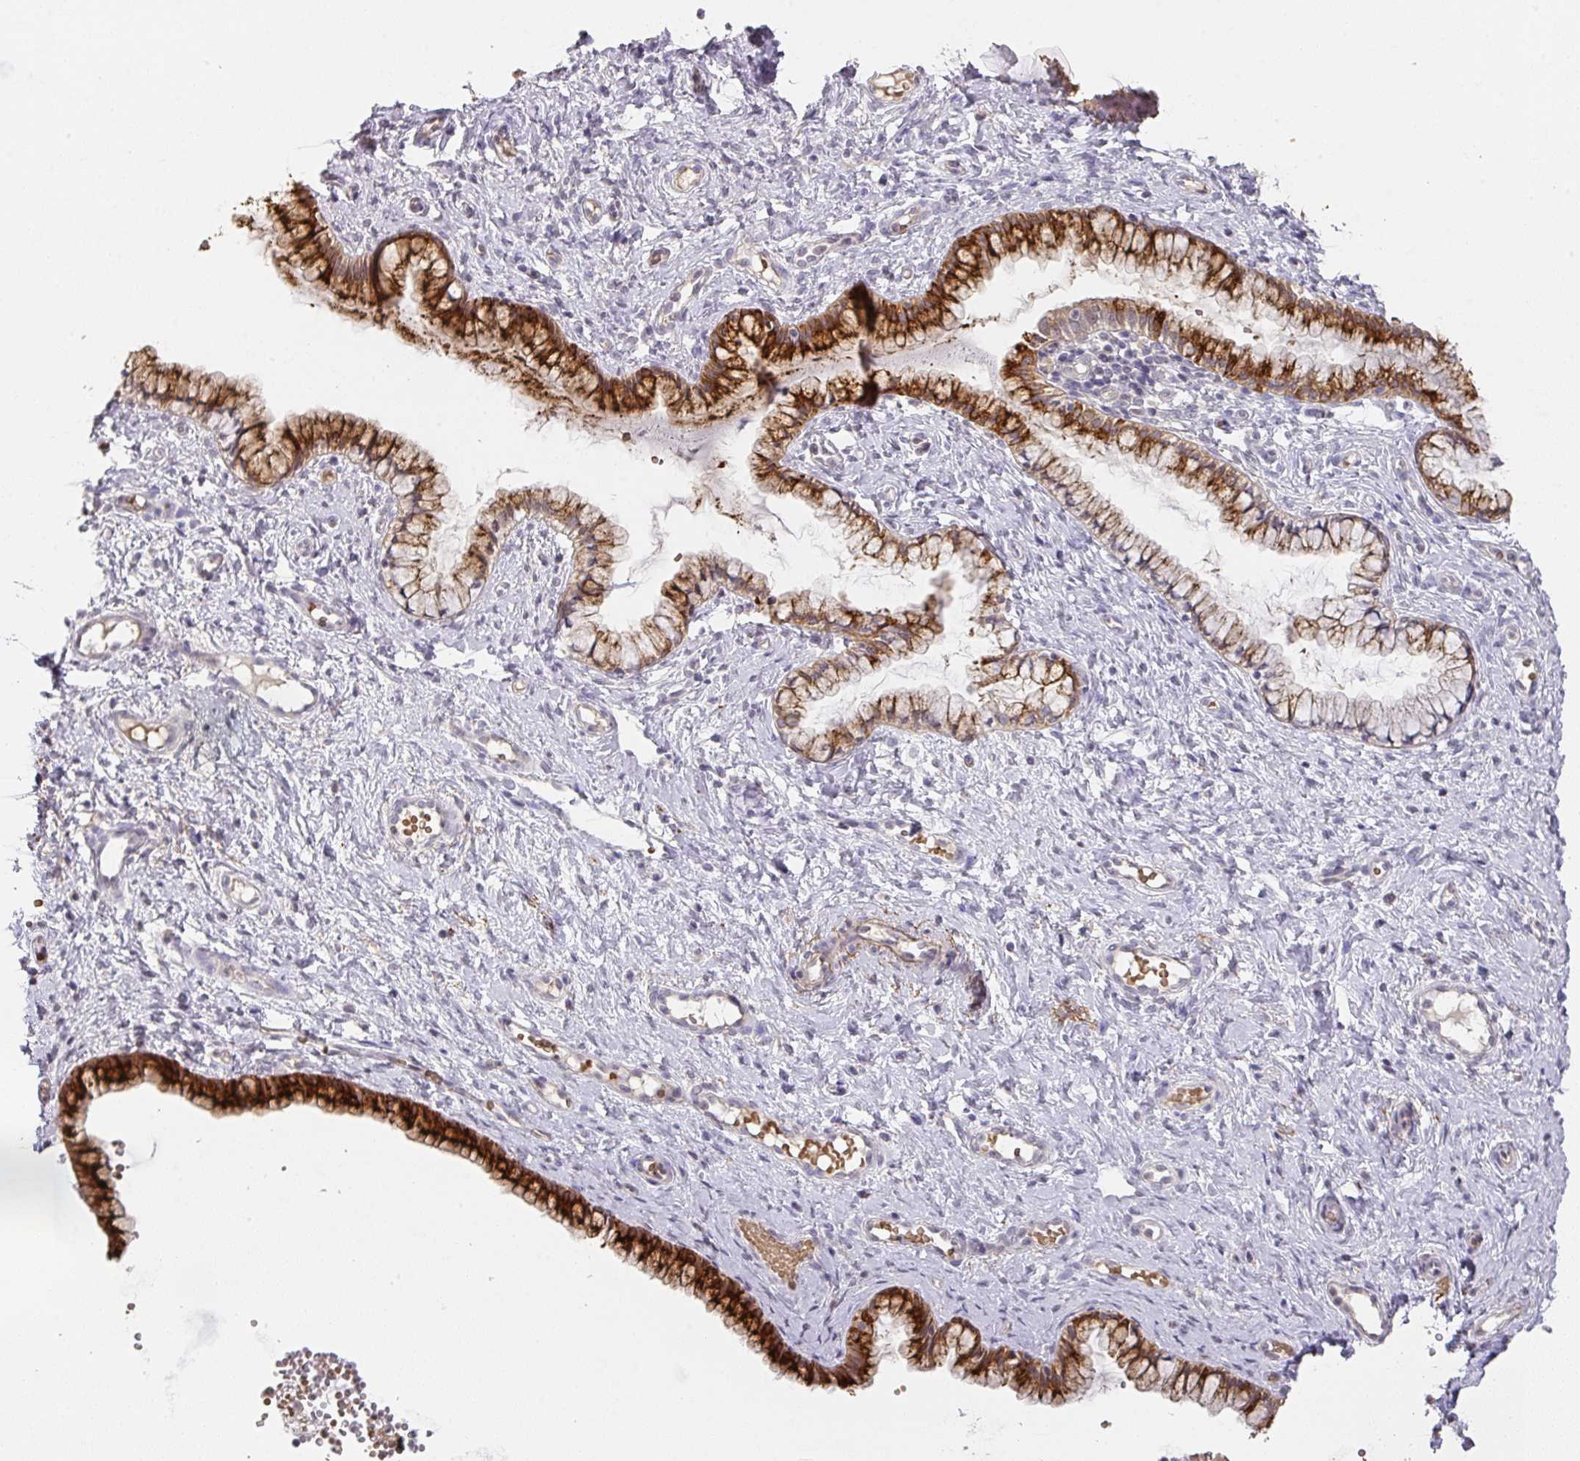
{"staining": {"intensity": "strong", "quantity": ">75%", "location": "cytoplasmic/membranous"}, "tissue": "cervix", "cell_type": "Glandular cells", "image_type": "normal", "snomed": [{"axis": "morphology", "description": "Normal tissue, NOS"}, {"axis": "topography", "description": "Cervix"}], "caption": "A photomicrograph of human cervix stained for a protein shows strong cytoplasmic/membranous brown staining in glandular cells. (DAB IHC with brightfield microscopy, high magnification).", "gene": "FOXN4", "patient": {"sex": "female", "age": 36}}